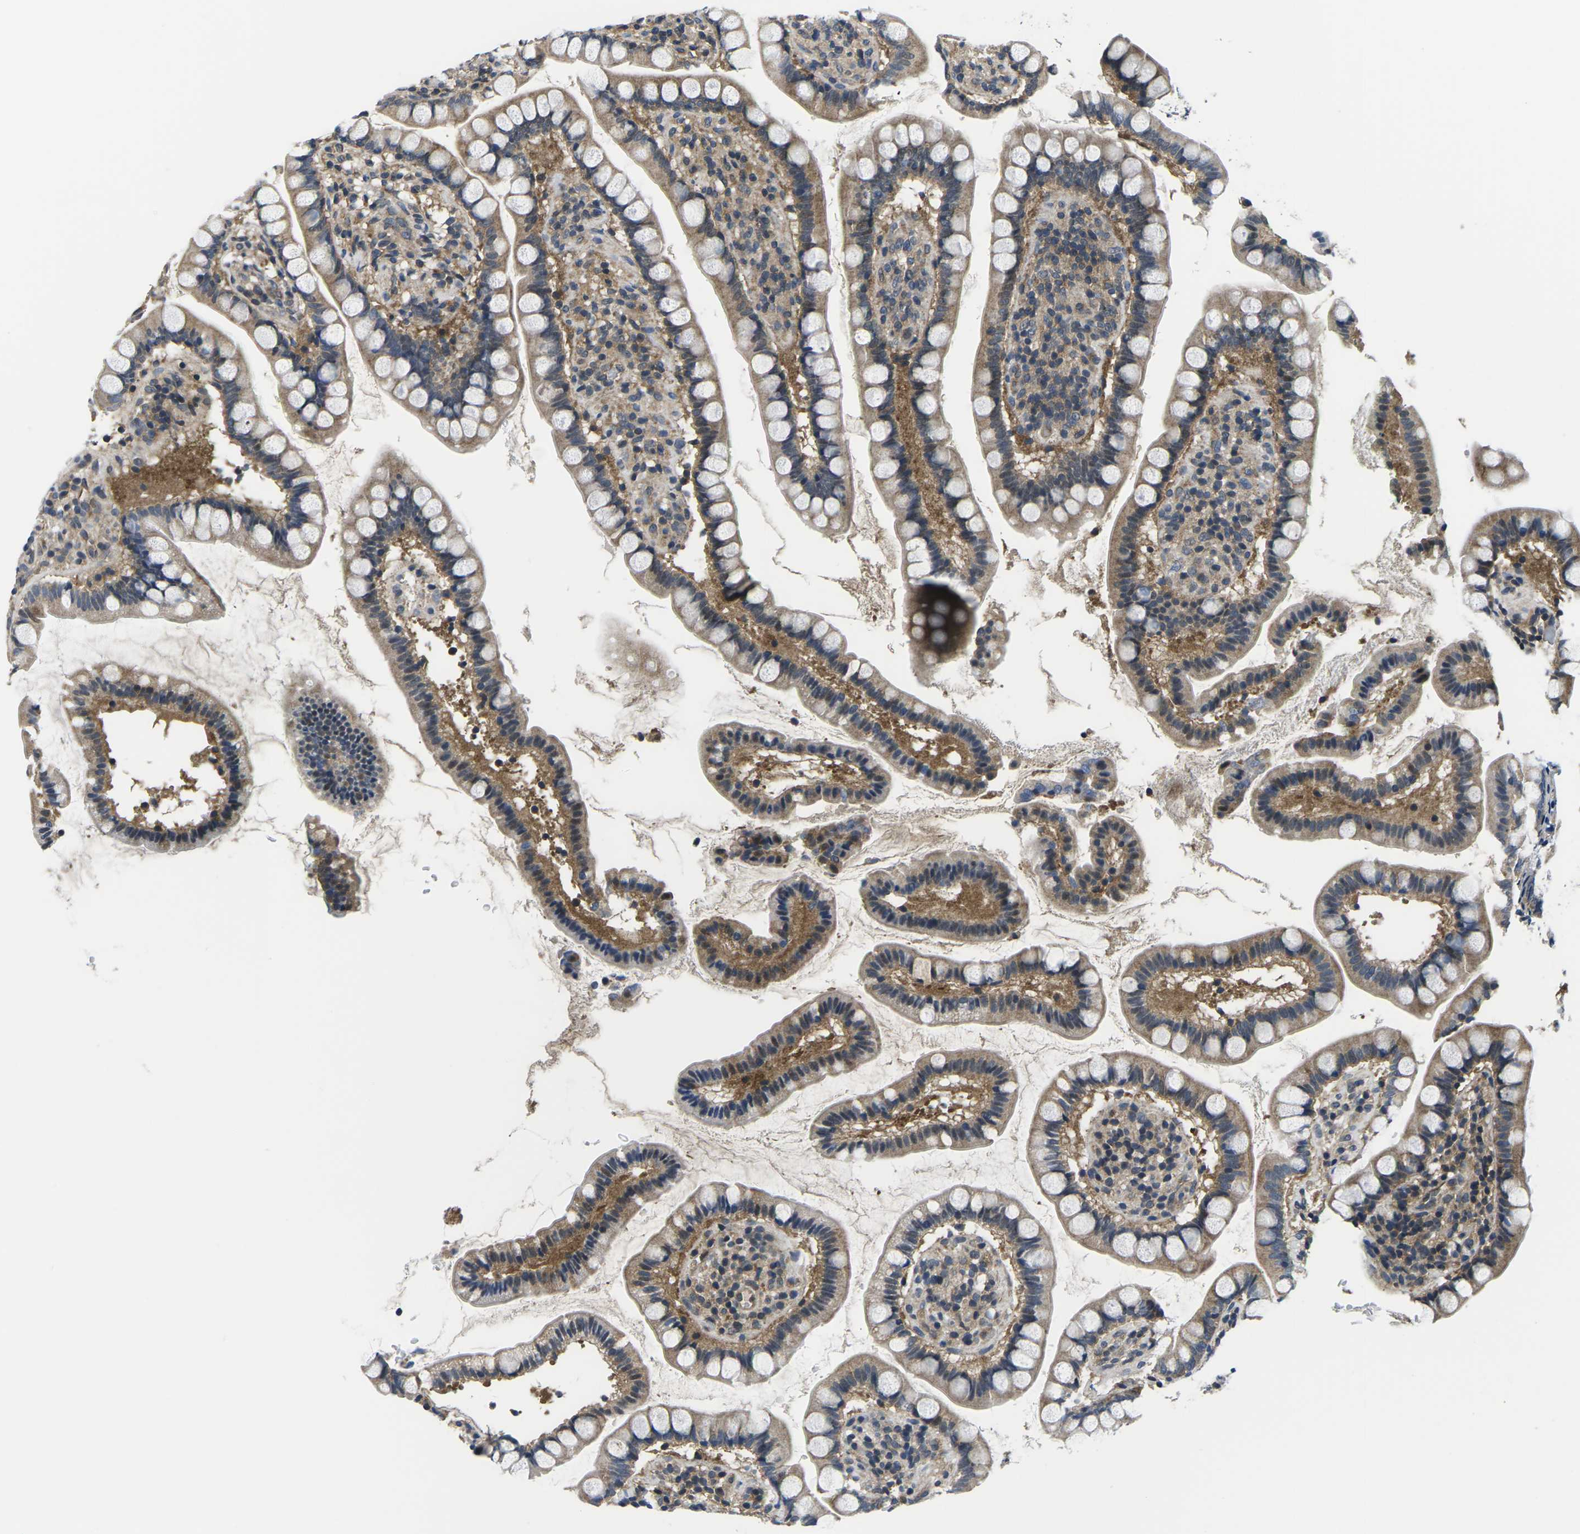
{"staining": {"intensity": "moderate", "quantity": ">75%", "location": "cytoplasmic/membranous"}, "tissue": "small intestine", "cell_type": "Glandular cells", "image_type": "normal", "snomed": [{"axis": "morphology", "description": "Normal tissue, NOS"}, {"axis": "topography", "description": "Small intestine"}], "caption": "Immunohistochemistry (DAB) staining of unremarkable small intestine reveals moderate cytoplasmic/membranous protein positivity in approximately >75% of glandular cells. The staining is performed using DAB (3,3'-diaminobenzidine) brown chromogen to label protein expression. The nuclei are counter-stained blue using hematoxylin.", "gene": "GSK3B", "patient": {"sex": "female", "age": 84}}